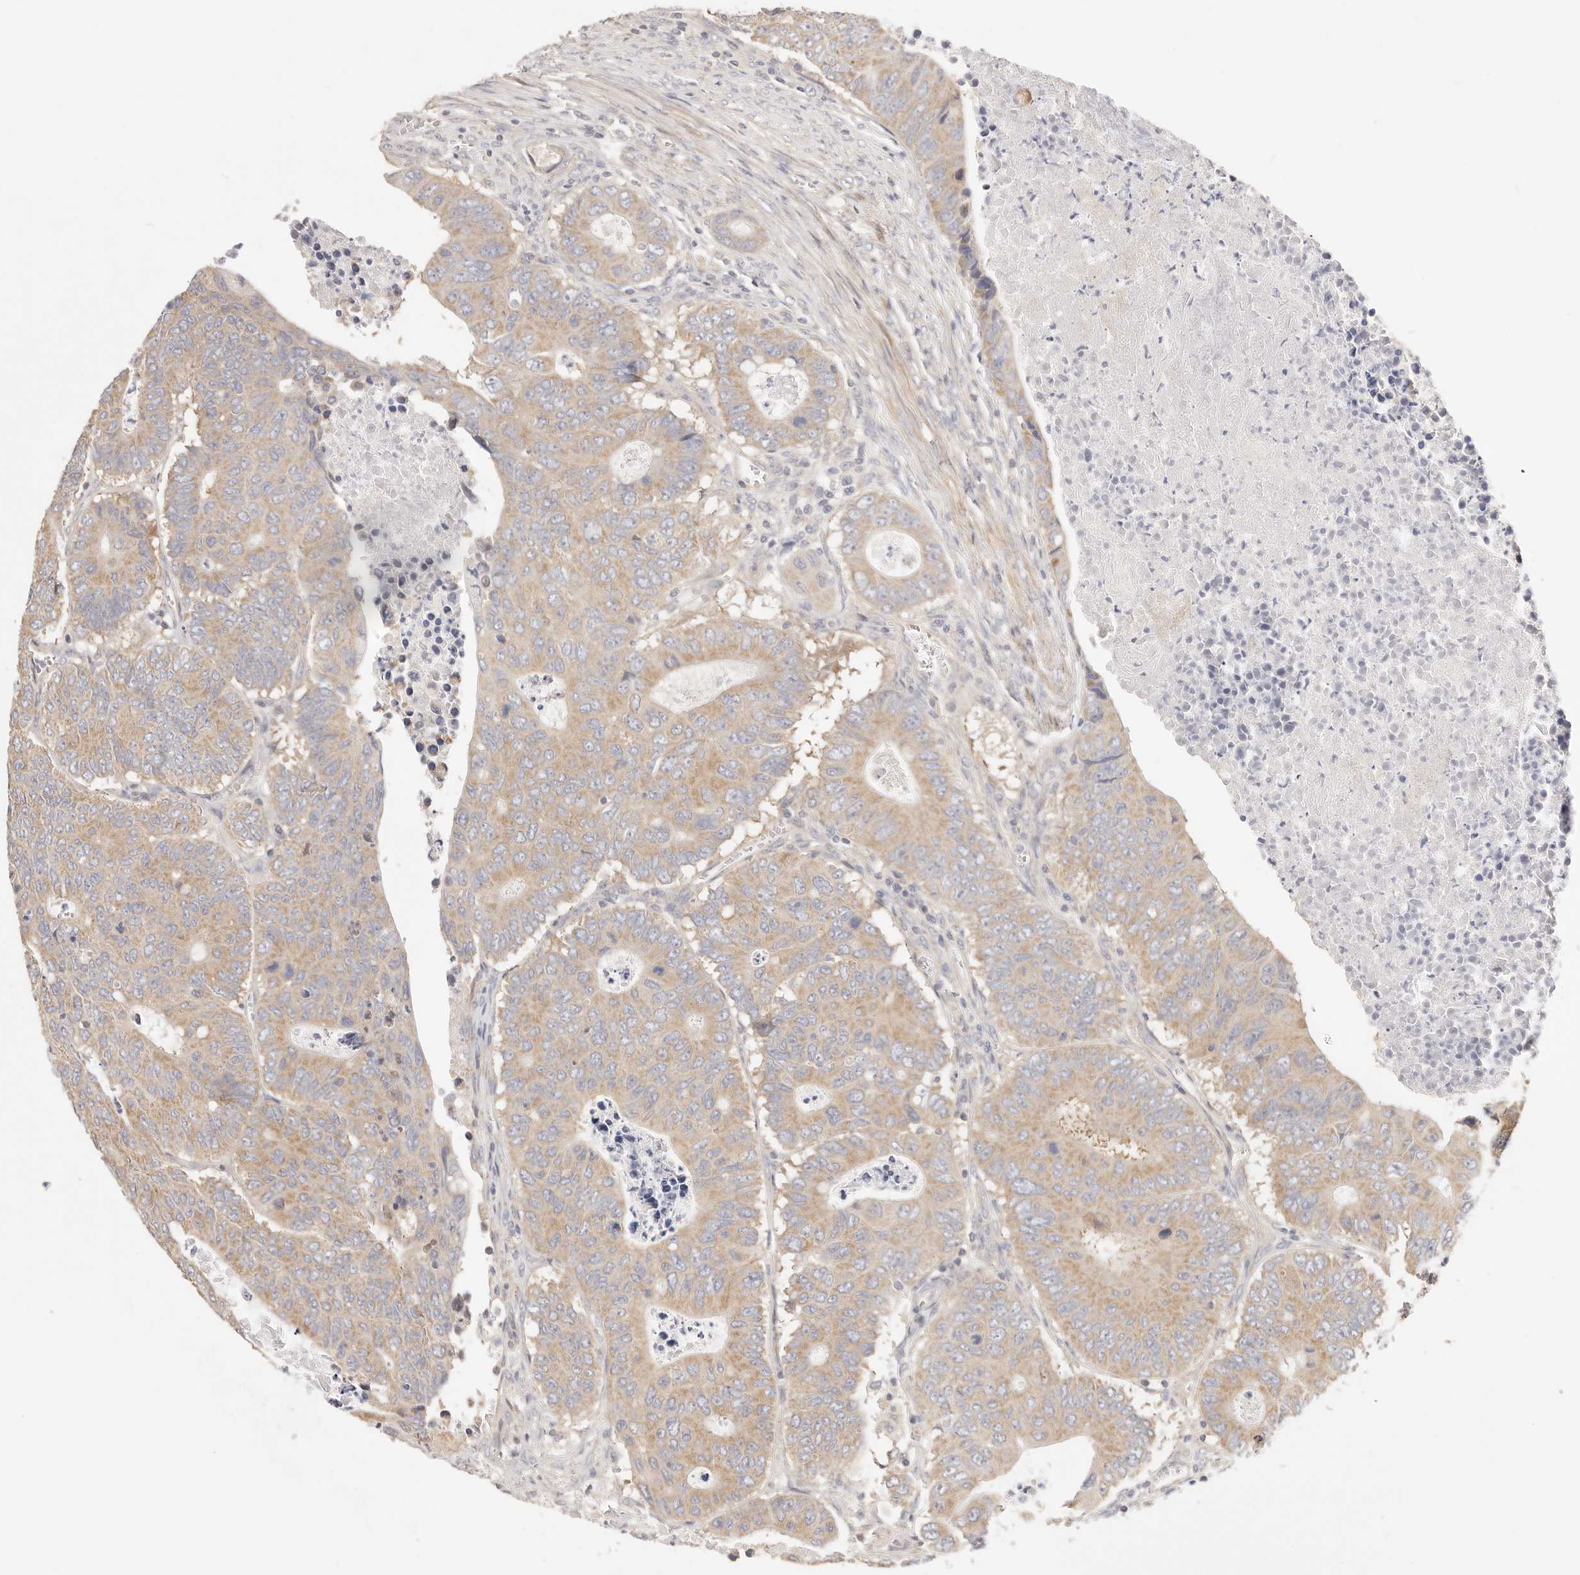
{"staining": {"intensity": "moderate", "quantity": ">75%", "location": "cytoplasmic/membranous"}, "tissue": "colorectal cancer", "cell_type": "Tumor cells", "image_type": "cancer", "snomed": [{"axis": "morphology", "description": "Adenocarcinoma, NOS"}, {"axis": "topography", "description": "Colon"}], "caption": "This is an image of immunohistochemistry staining of colorectal cancer (adenocarcinoma), which shows moderate staining in the cytoplasmic/membranous of tumor cells.", "gene": "KCMF1", "patient": {"sex": "male", "age": 87}}